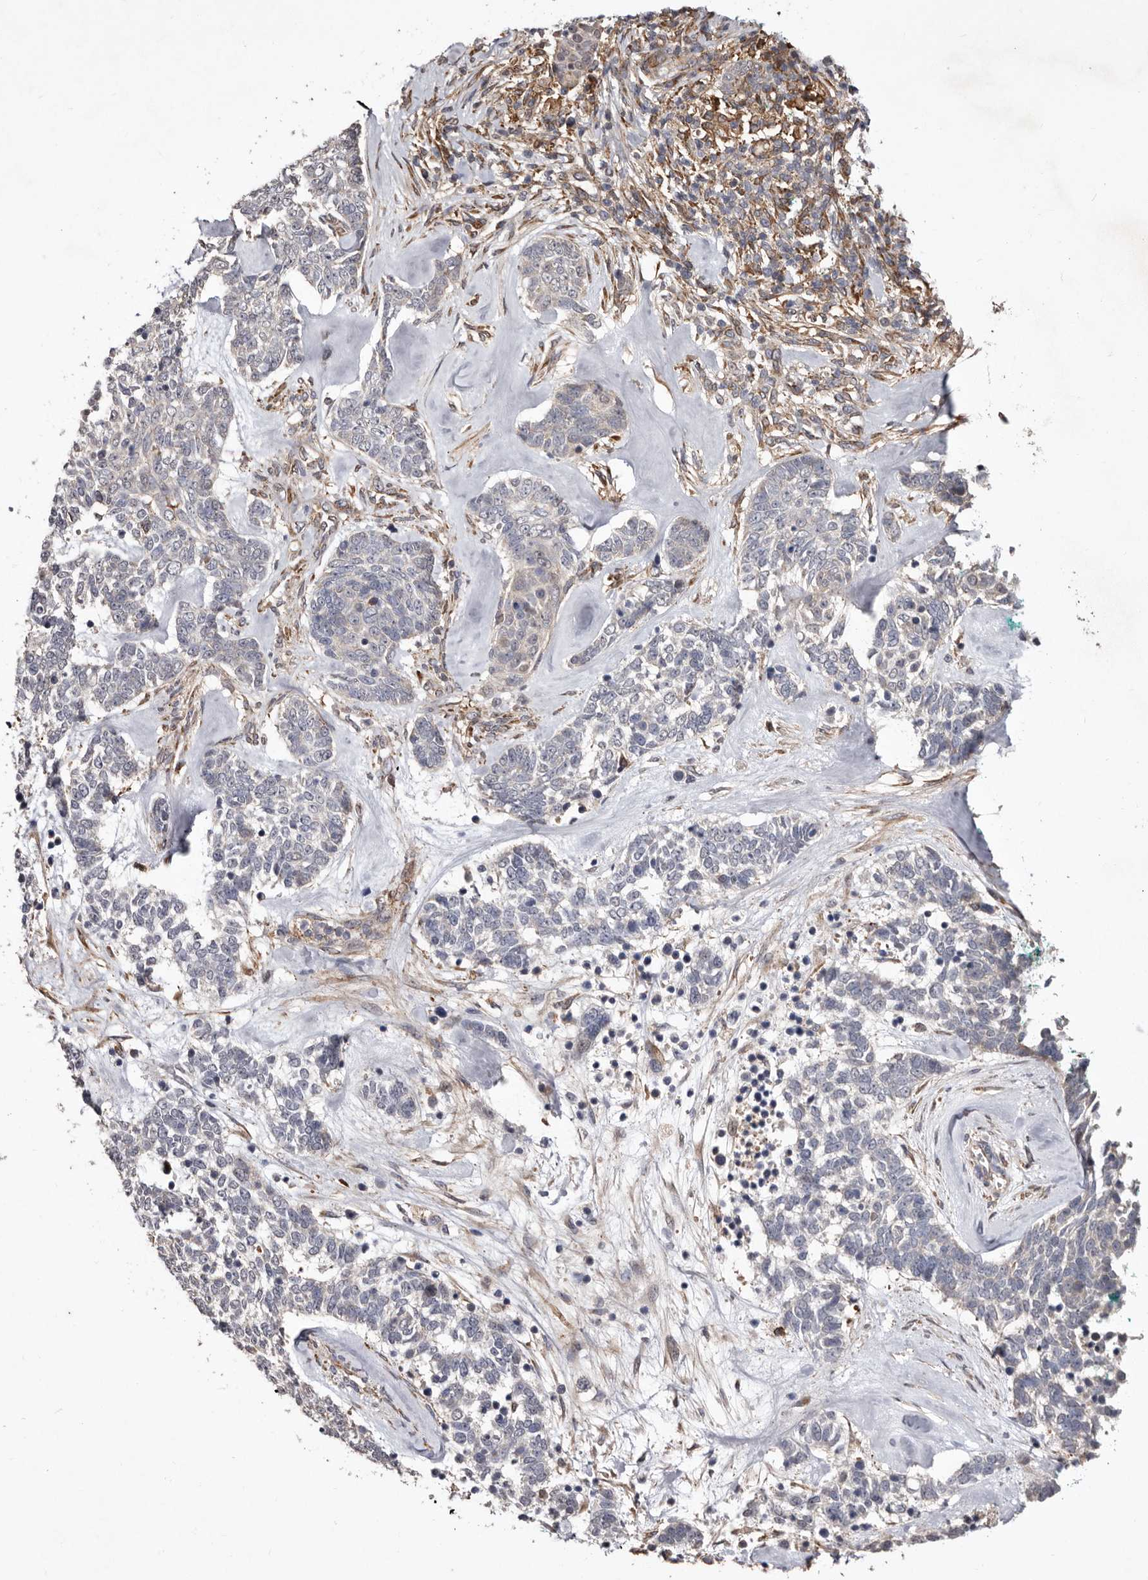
{"staining": {"intensity": "negative", "quantity": "none", "location": "none"}, "tissue": "skin cancer", "cell_type": "Tumor cells", "image_type": "cancer", "snomed": [{"axis": "morphology", "description": "Basal cell carcinoma"}, {"axis": "topography", "description": "Skin"}], "caption": "A high-resolution photomicrograph shows IHC staining of skin cancer, which displays no significant staining in tumor cells.", "gene": "RRM2B", "patient": {"sex": "female", "age": 81}}